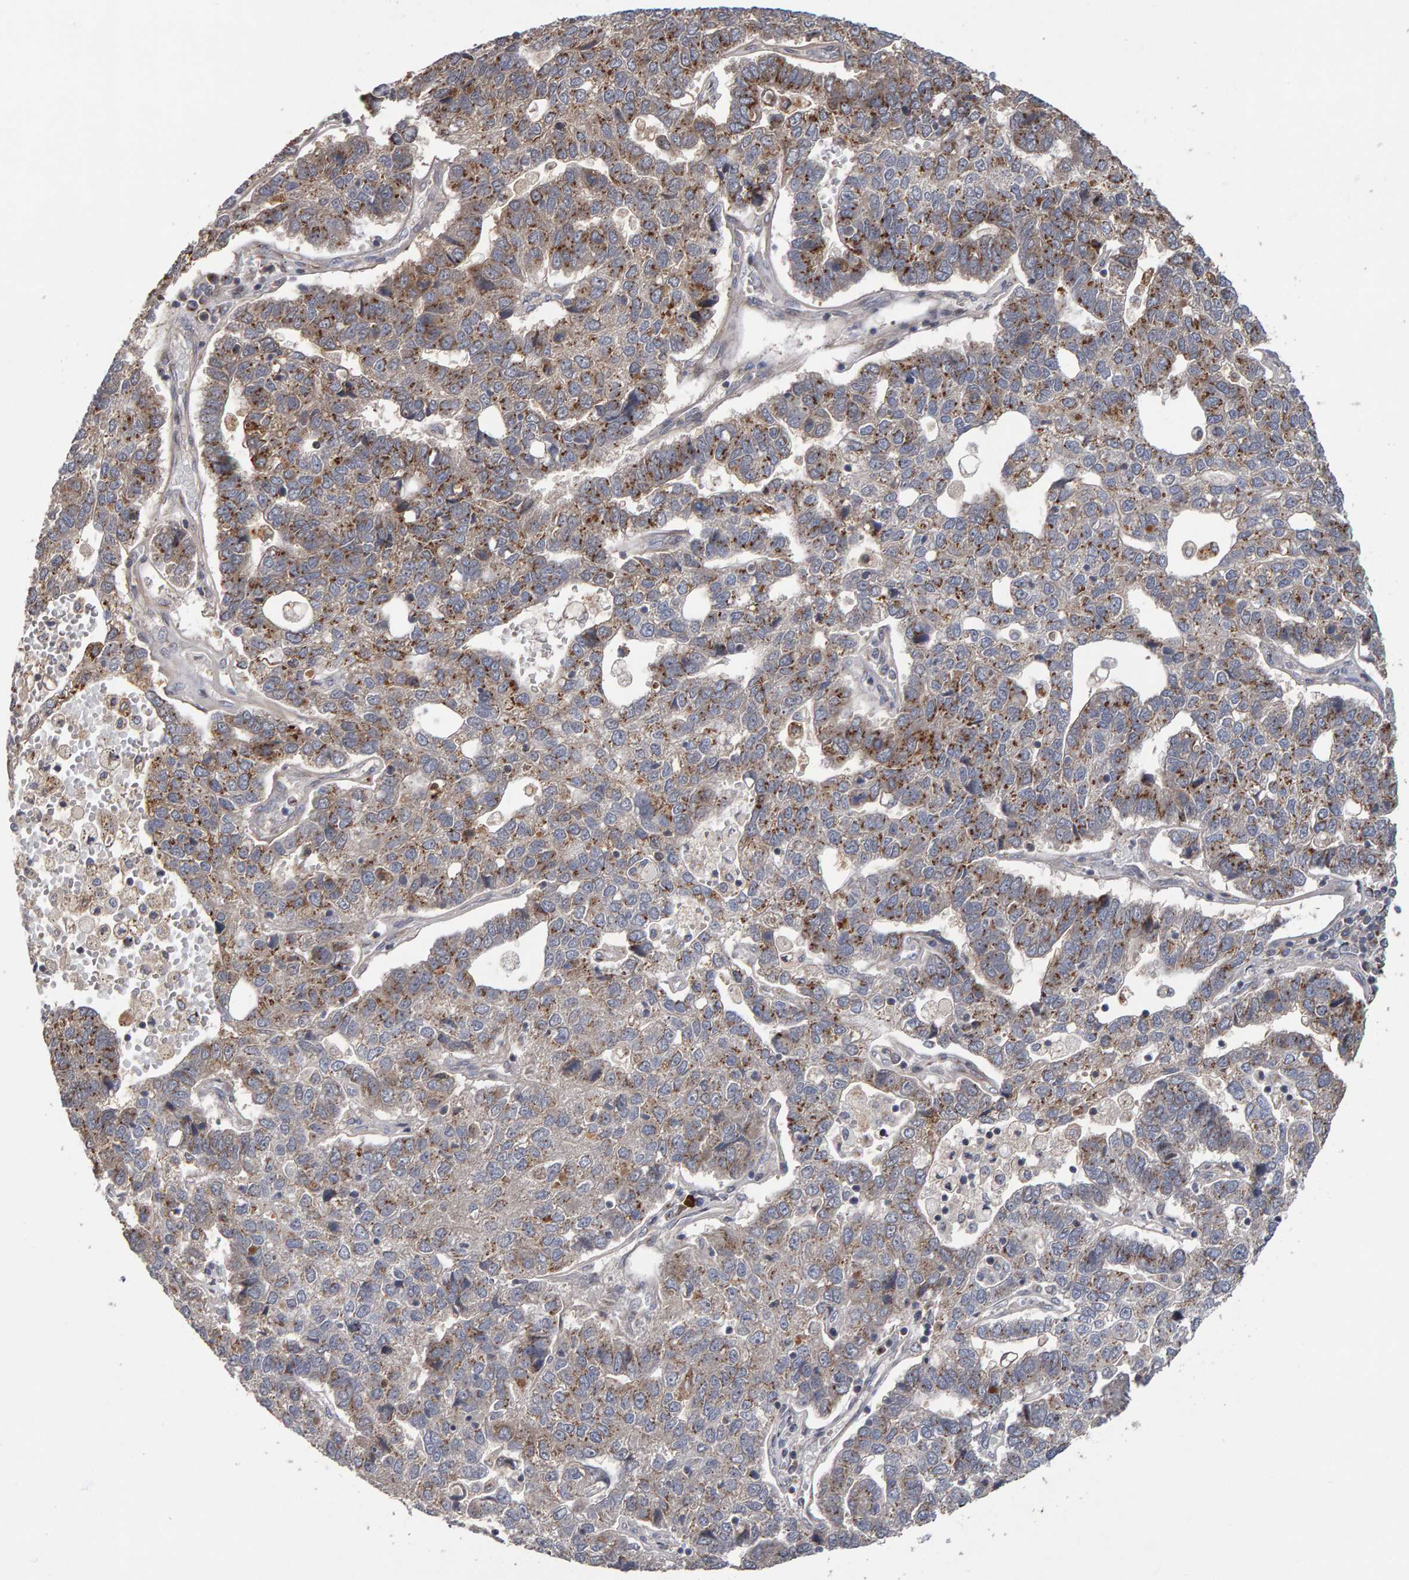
{"staining": {"intensity": "moderate", "quantity": "25%-75%", "location": "cytoplasmic/membranous"}, "tissue": "pancreatic cancer", "cell_type": "Tumor cells", "image_type": "cancer", "snomed": [{"axis": "morphology", "description": "Adenocarcinoma, NOS"}, {"axis": "topography", "description": "Pancreas"}], "caption": "Pancreatic adenocarcinoma tissue displays moderate cytoplasmic/membranous staining in approximately 25%-75% of tumor cells, visualized by immunohistochemistry.", "gene": "CANT1", "patient": {"sex": "female", "age": 61}}